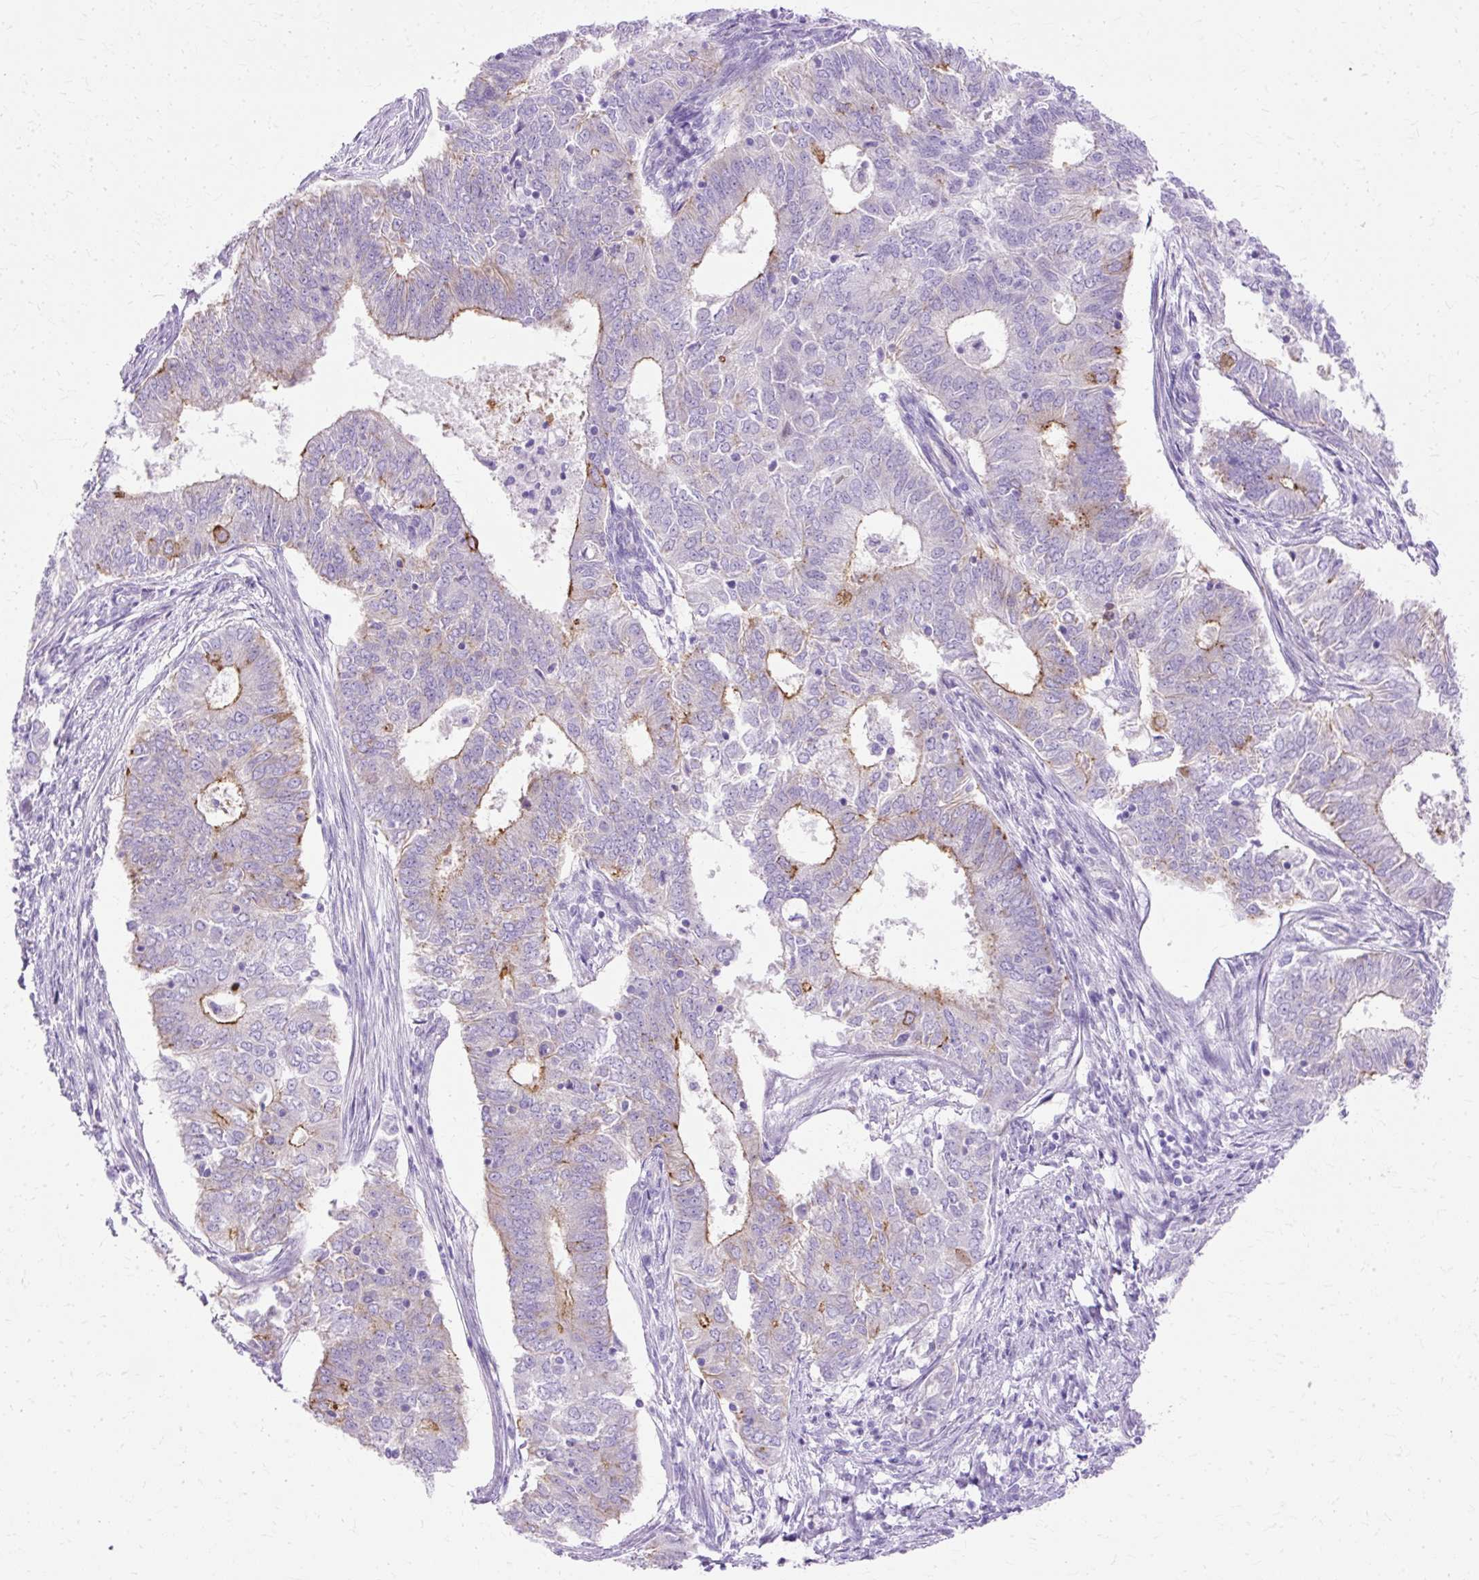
{"staining": {"intensity": "weak", "quantity": "<25%", "location": "cytoplasmic/membranous"}, "tissue": "endometrial cancer", "cell_type": "Tumor cells", "image_type": "cancer", "snomed": [{"axis": "morphology", "description": "Adenocarcinoma, NOS"}, {"axis": "topography", "description": "Endometrium"}], "caption": "High magnification brightfield microscopy of endometrial adenocarcinoma stained with DAB (brown) and counterstained with hematoxylin (blue): tumor cells show no significant staining.", "gene": "MYO6", "patient": {"sex": "female", "age": 62}}